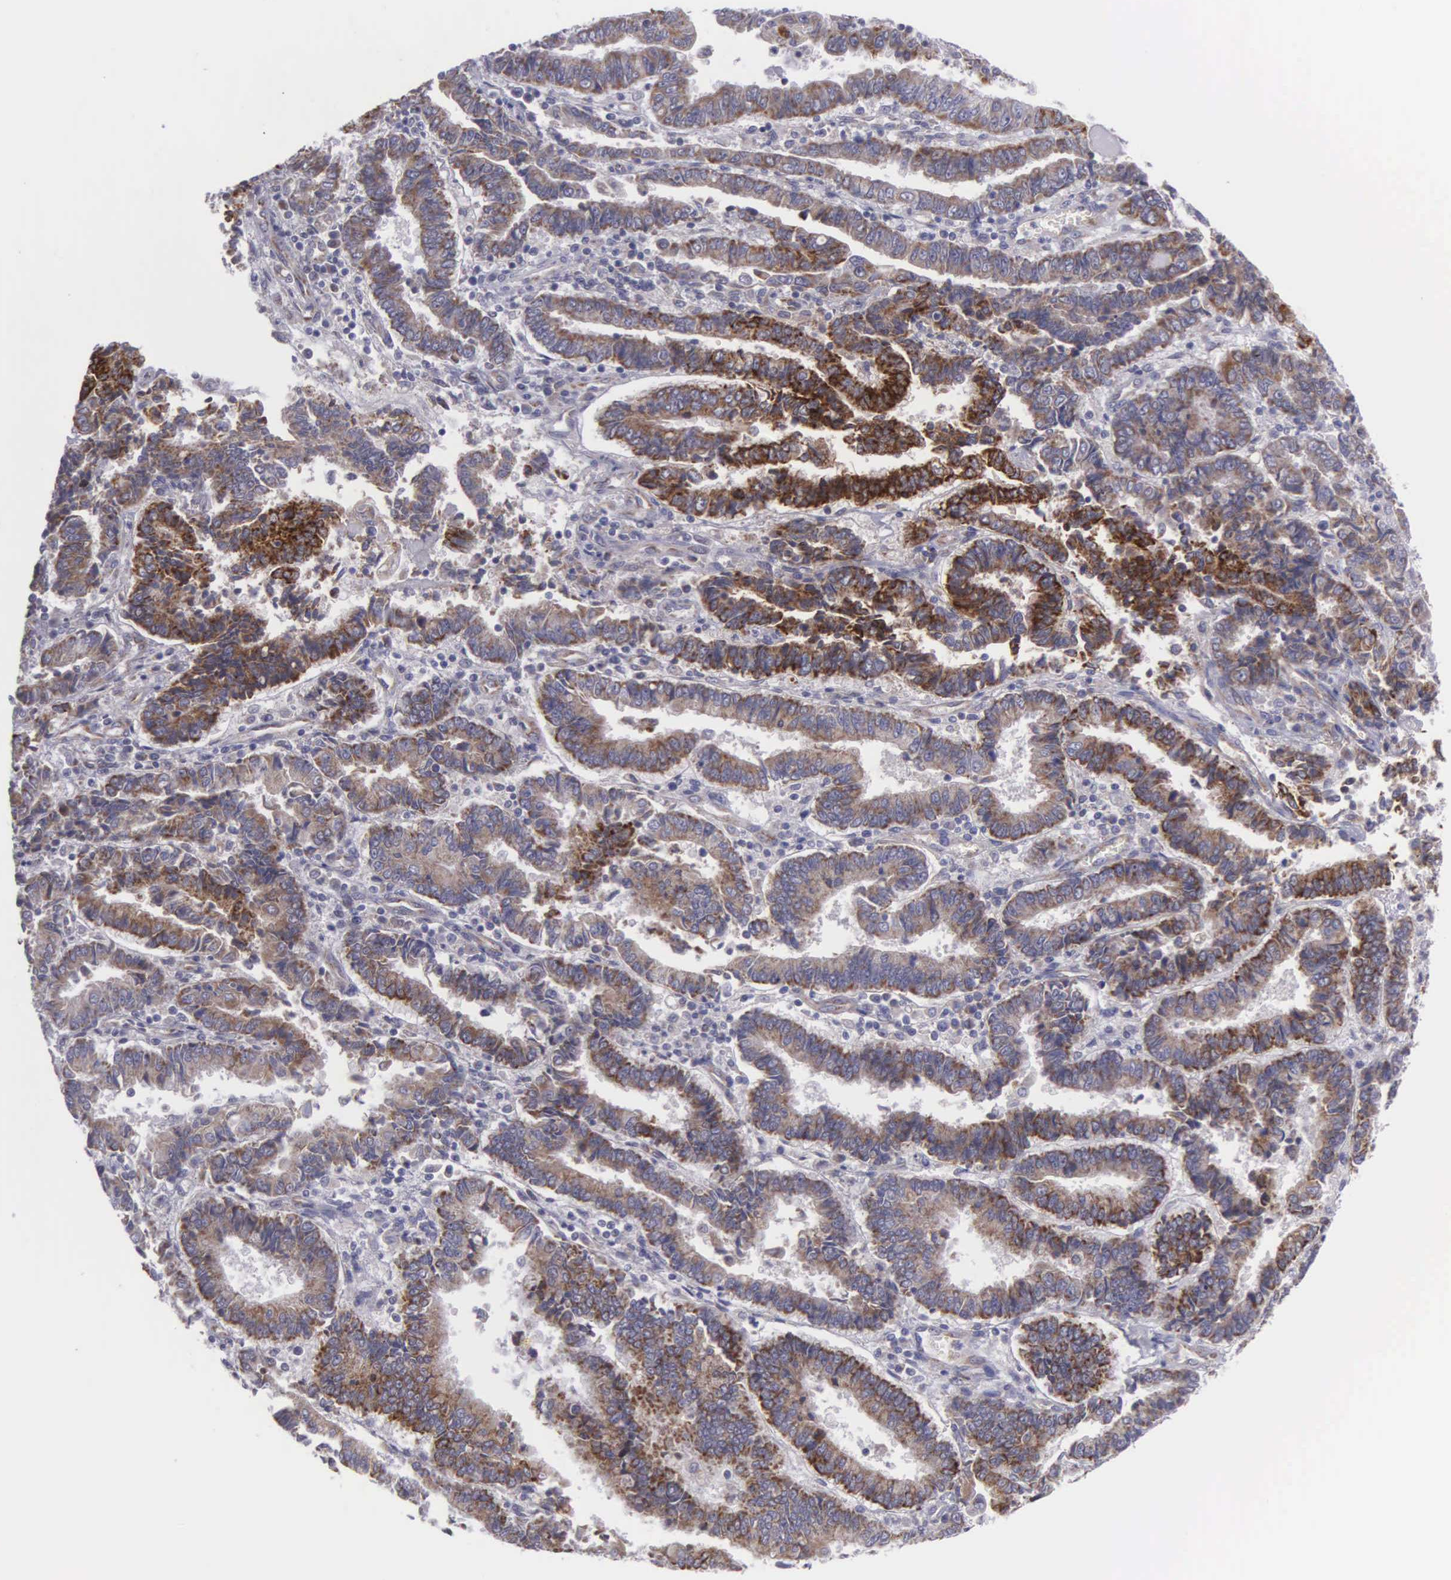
{"staining": {"intensity": "moderate", "quantity": ">75%", "location": "cytoplasmic/membranous"}, "tissue": "endometrial cancer", "cell_type": "Tumor cells", "image_type": "cancer", "snomed": [{"axis": "morphology", "description": "Adenocarcinoma, NOS"}, {"axis": "topography", "description": "Endometrium"}], "caption": "Protein staining of endometrial adenocarcinoma tissue reveals moderate cytoplasmic/membranous expression in approximately >75% of tumor cells.", "gene": "SYNJ2BP", "patient": {"sex": "female", "age": 75}}